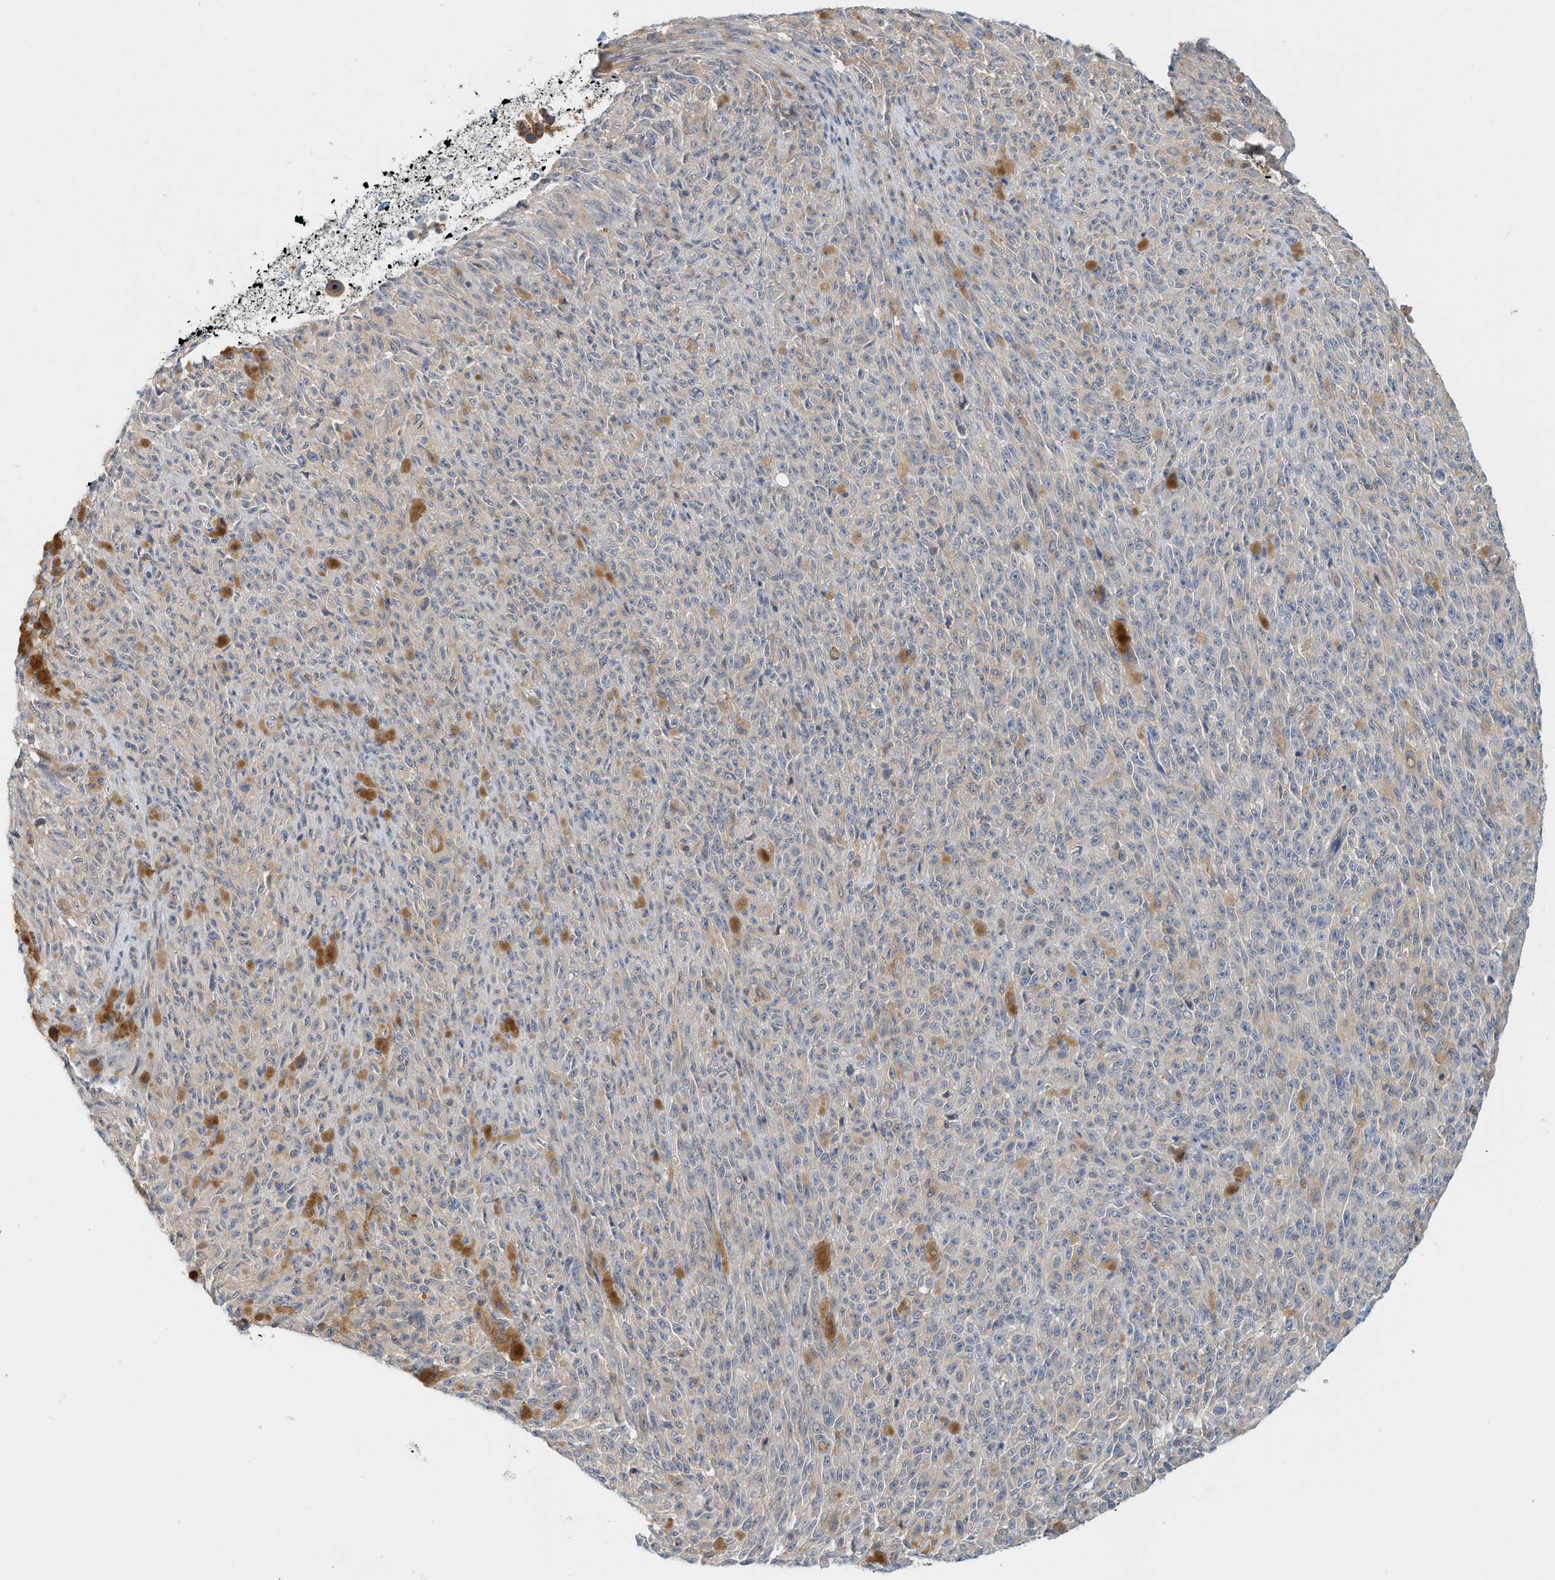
{"staining": {"intensity": "weak", "quantity": "25%-75%", "location": "cytoplasmic/membranous"}, "tissue": "melanoma", "cell_type": "Tumor cells", "image_type": "cancer", "snomed": [{"axis": "morphology", "description": "Malignant melanoma, NOS"}, {"axis": "topography", "description": "Skin"}], "caption": "High-power microscopy captured an immunohistochemistry (IHC) image of malignant melanoma, revealing weak cytoplasmic/membranous expression in approximately 25%-75% of tumor cells. The staining was performed using DAB to visualize the protein expression in brown, while the nuclei were stained in blue with hematoxylin (Magnification: 20x).", "gene": "MICAL1", "patient": {"sex": "female", "age": 82}}